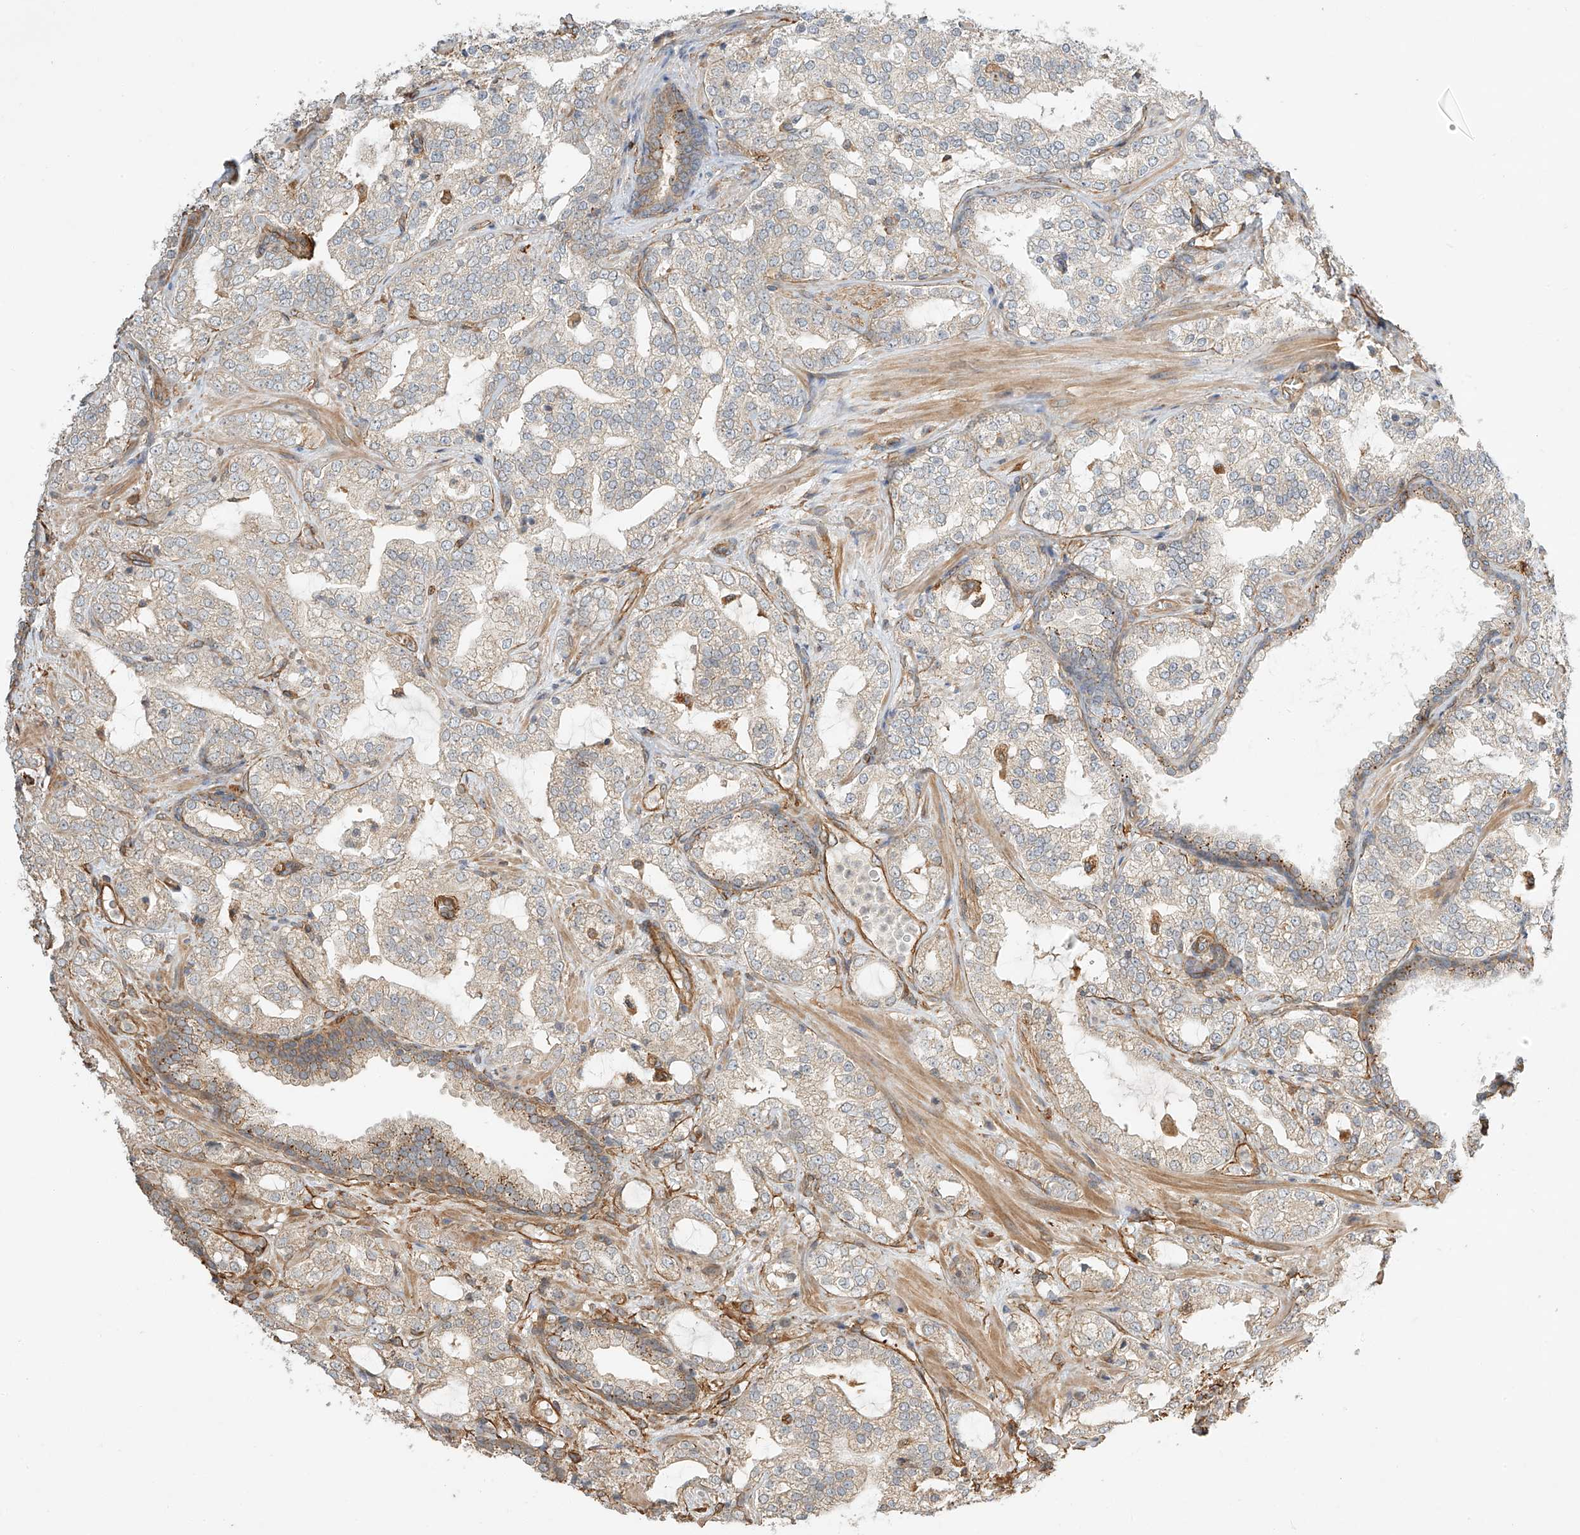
{"staining": {"intensity": "negative", "quantity": "none", "location": "none"}, "tissue": "prostate cancer", "cell_type": "Tumor cells", "image_type": "cancer", "snomed": [{"axis": "morphology", "description": "Adenocarcinoma, High grade"}, {"axis": "topography", "description": "Prostate"}], "caption": "An immunohistochemistry (IHC) histopathology image of prostate high-grade adenocarcinoma is shown. There is no staining in tumor cells of prostate high-grade adenocarcinoma. Brightfield microscopy of IHC stained with DAB (brown) and hematoxylin (blue), captured at high magnification.", "gene": "CSMD3", "patient": {"sex": "male", "age": 64}}